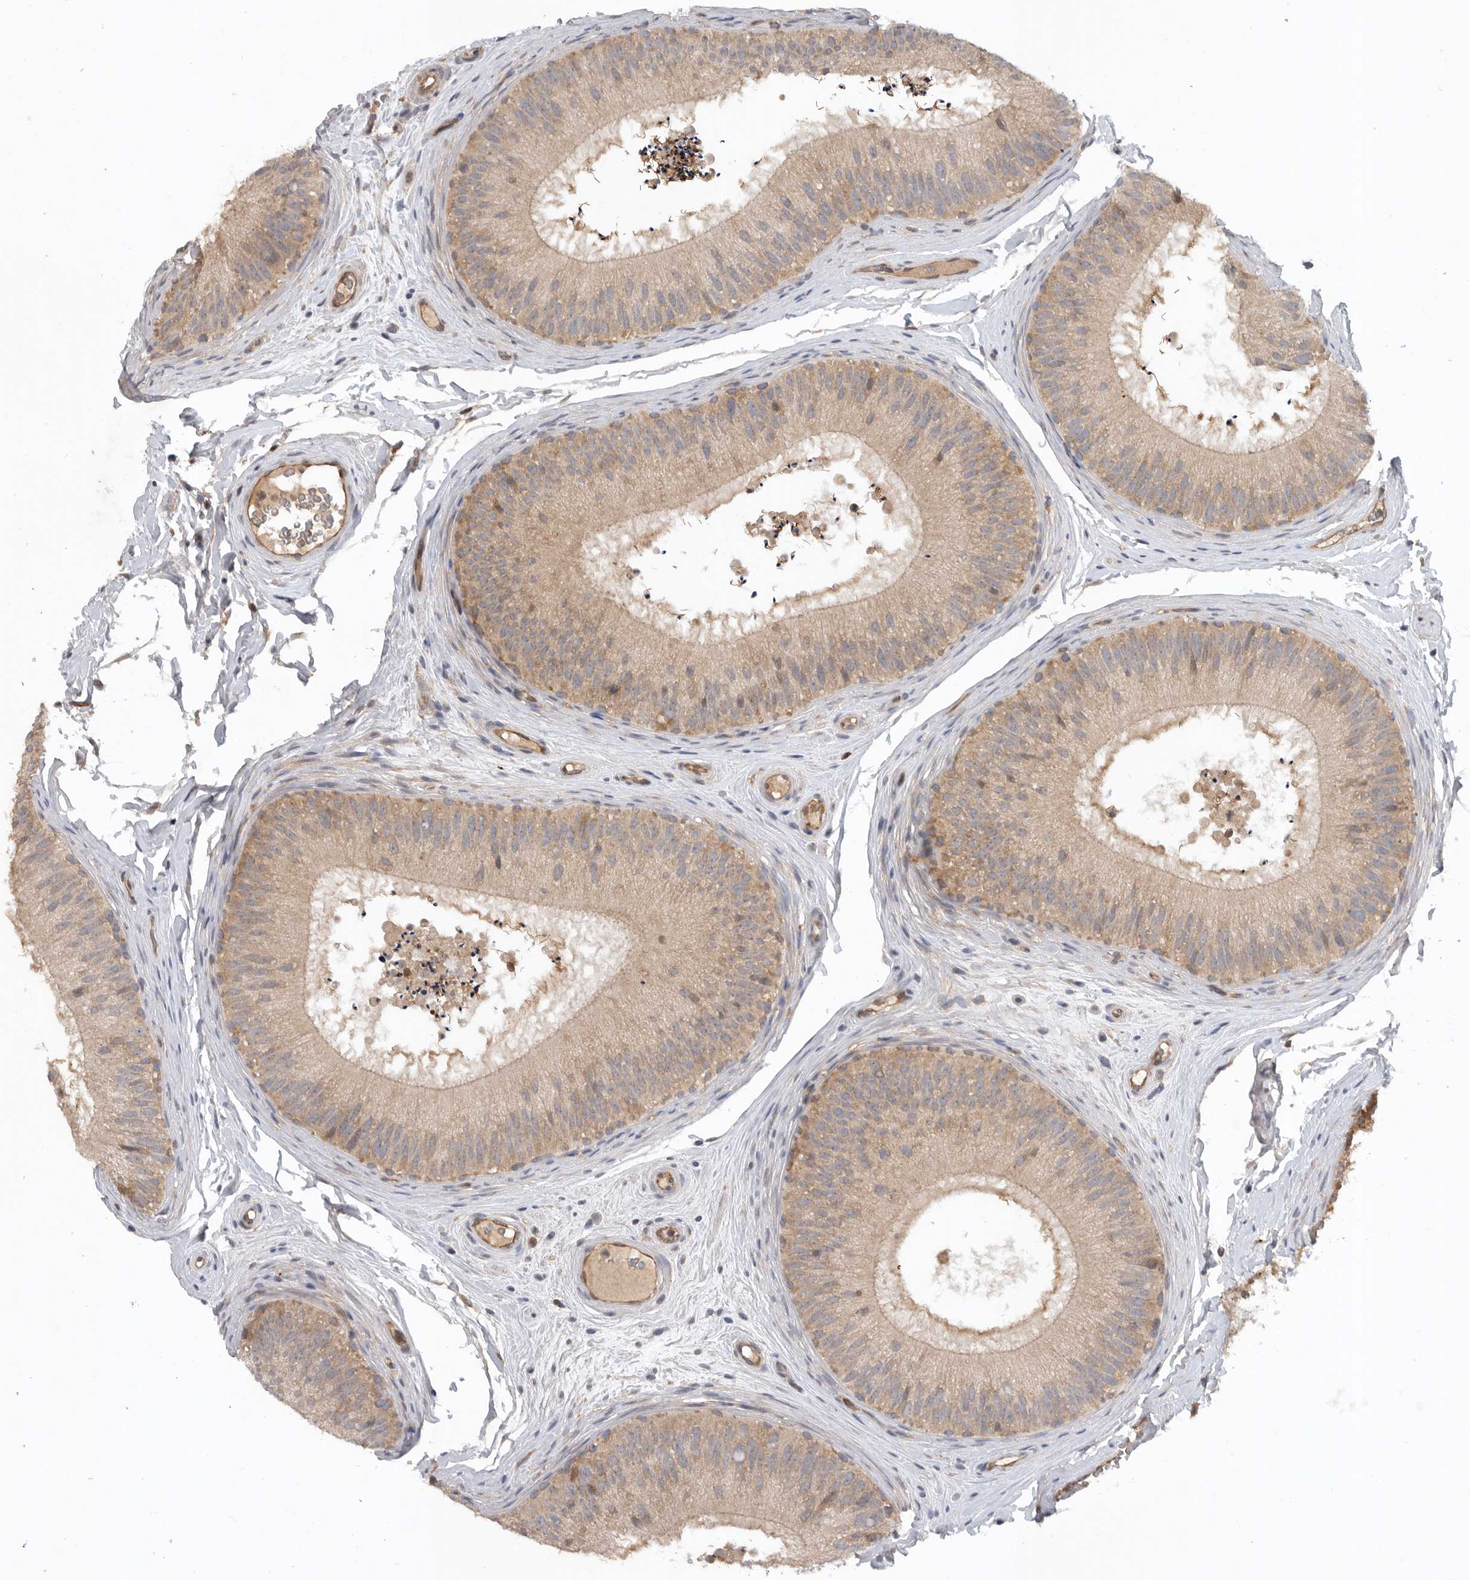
{"staining": {"intensity": "weak", "quantity": "25%-75%", "location": "cytoplasmic/membranous"}, "tissue": "epididymis", "cell_type": "Glandular cells", "image_type": "normal", "snomed": [{"axis": "morphology", "description": "Normal tissue, NOS"}, {"axis": "topography", "description": "Epididymis"}], "caption": "Brown immunohistochemical staining in normal epididymis demonstrates weak cytoplasmic/membranous expression in about 25%-75% of glandular cells. The staining is performed using DAB brown chromogen to label protein expression. The nuclei are counter-stained blue using hematoxylin.", "gene": "C1orf109", "patient": {"sex": "male", "age": 45}}